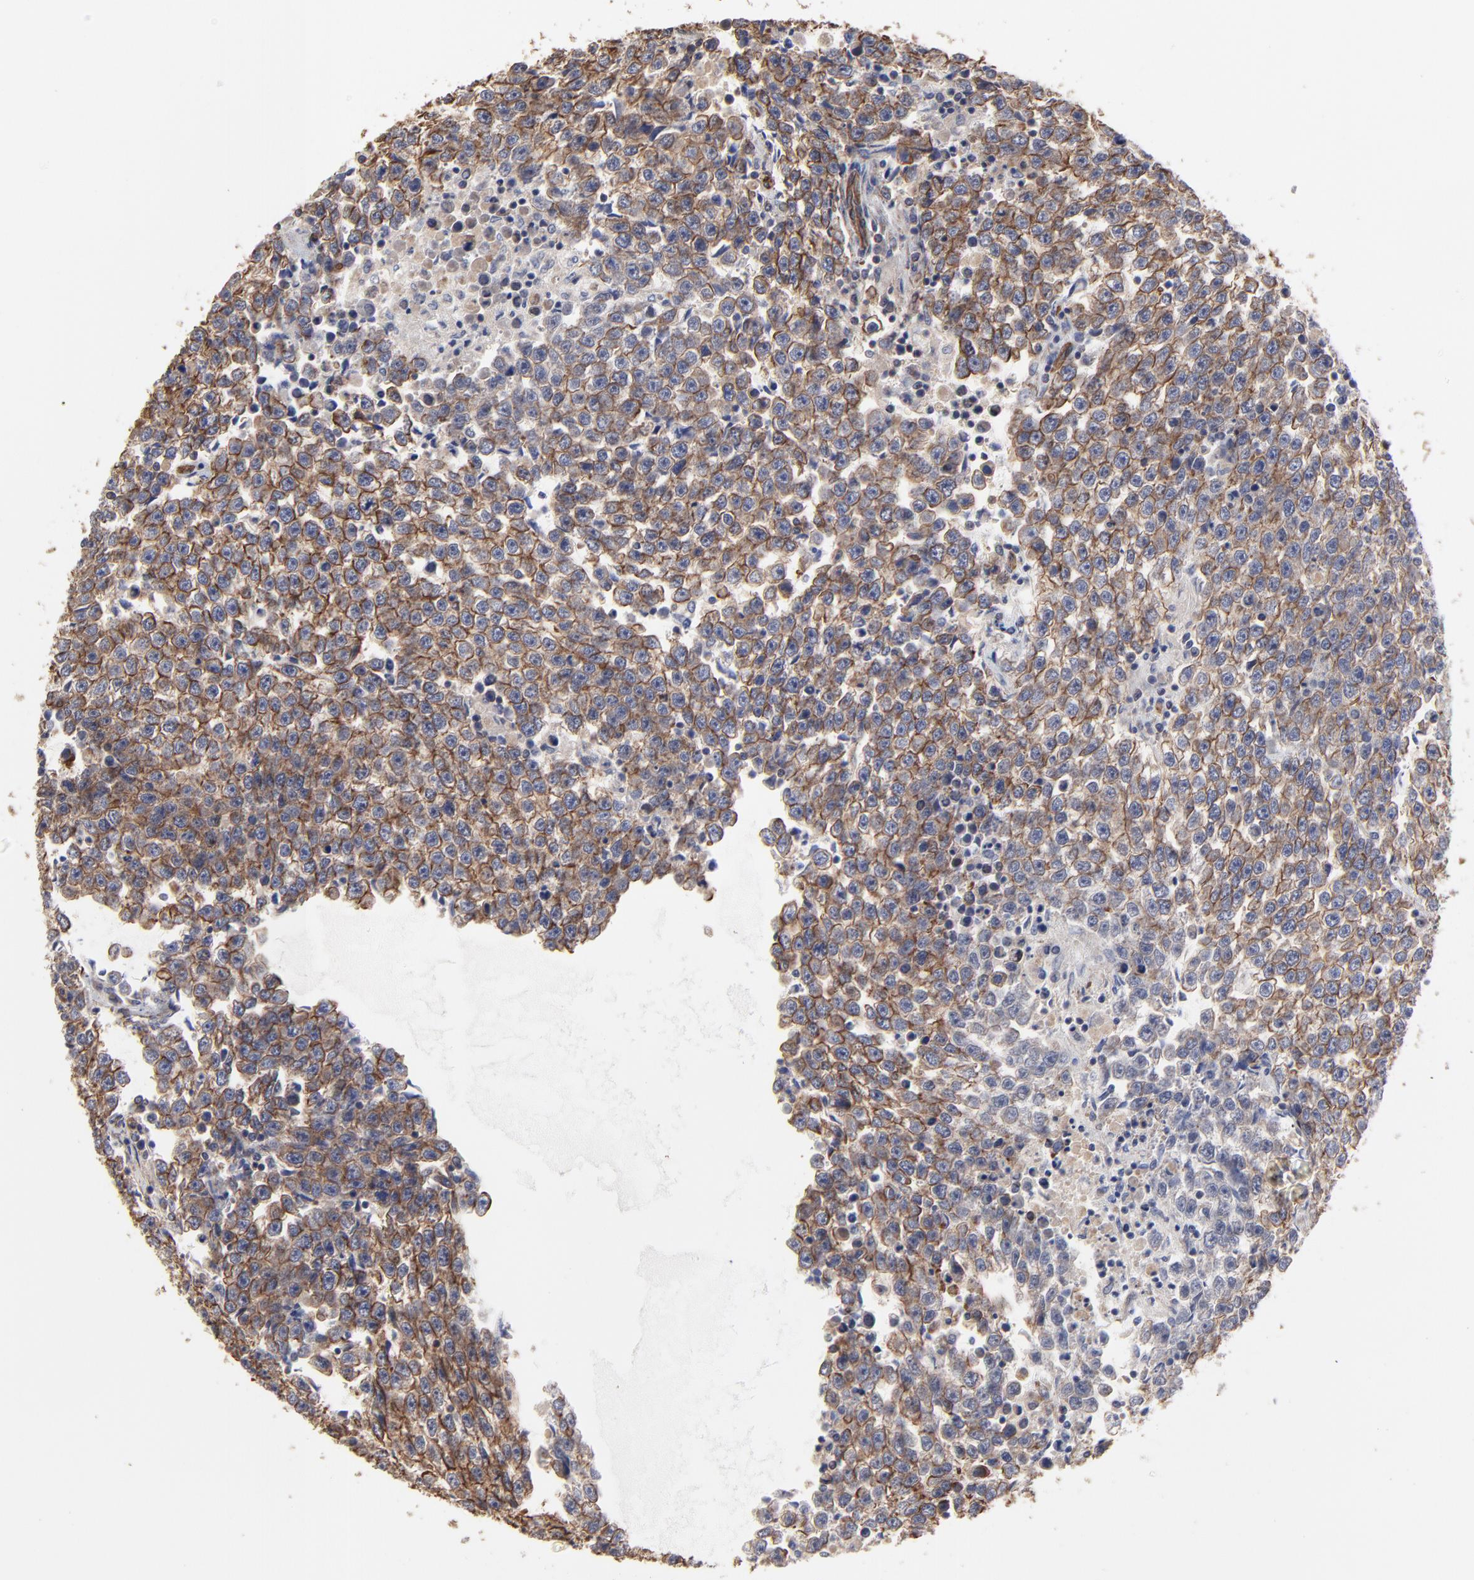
{"staining": {"intensity": "moderate", "quantity": ">75%", "location": "cytoplasmic/membranous"}, "tissue": "testis cancer", "cell_type": "Tumor cells", "image_type": "cancer", "snomed": [{"axis": "morphology", "description": "Seminoma, NOS"}, {"axis": "topography", "description": "Testis"}], "caption": "The image reveals immunohistochemical staining of testis seminoma. There is moderate cytoplasmic/membranous staining is identified in approximately >75% of tumor cells. (brown staining indicates protein expression, while blue staining denotes nuclei).", "gene": "ARMT1", "patient": {"sex": "male", "age": 36}}